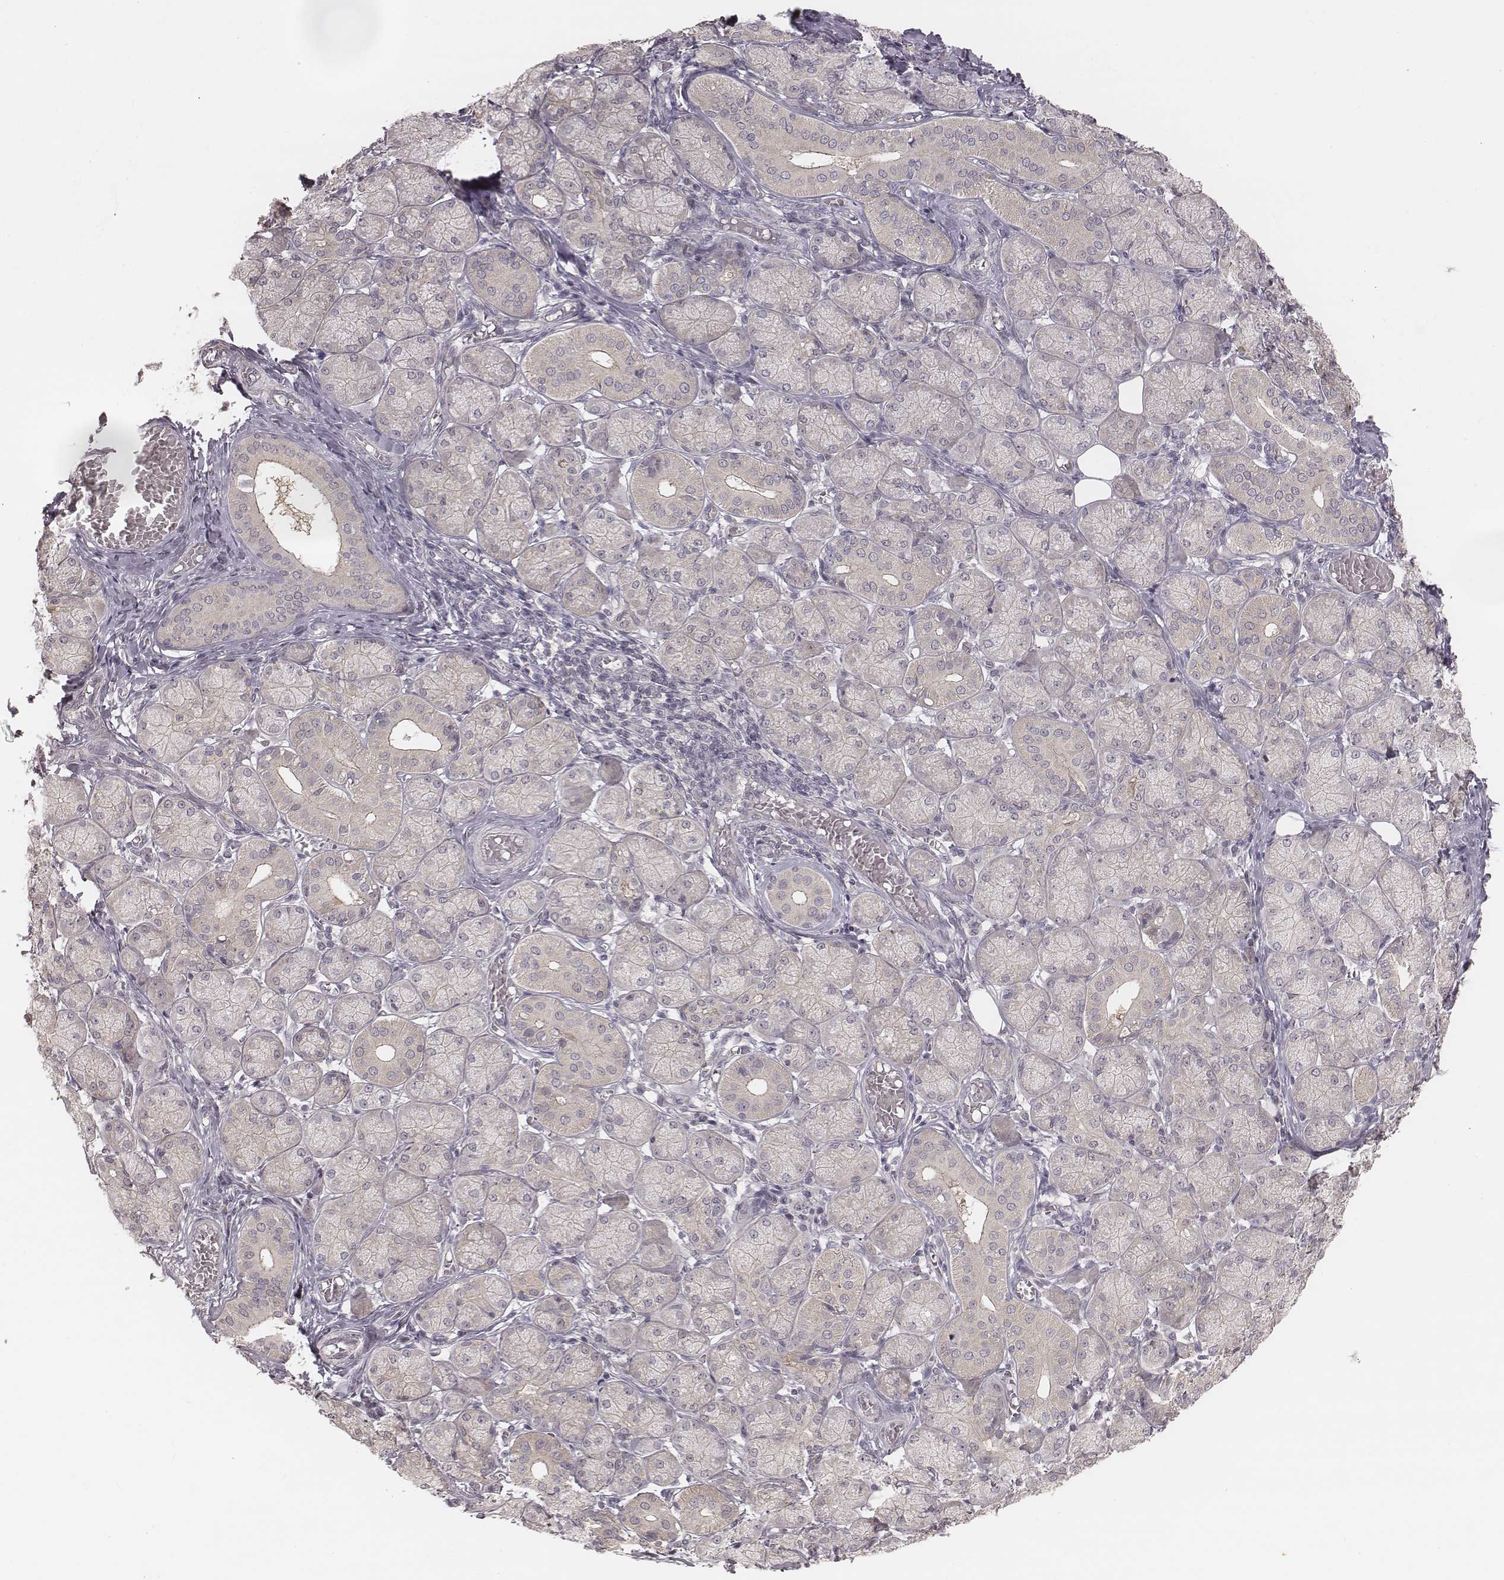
{"staining": {"intensity": "weak", "quantity": "<25%", "location": "cytoplasmic/membranous"}, "tissue": "salivary gland", "cell_type": "Glandular cells", "image_type": "normal", "snomed": [{"axis": "morphology", "description": "Normal tissue, NOS"}, {"axis": "topography", "description": "Salivary gland"}, {"axis": "topography", "description": "Peripheral nerve tissue"}], "caption": "A high-resolution image shows immunohistochemistry staining of normal salivary gland, which exhibits no significant expression in glandular cells.", "gene": "TDRD5", "patient": {"sex": "female", "age": 24}}